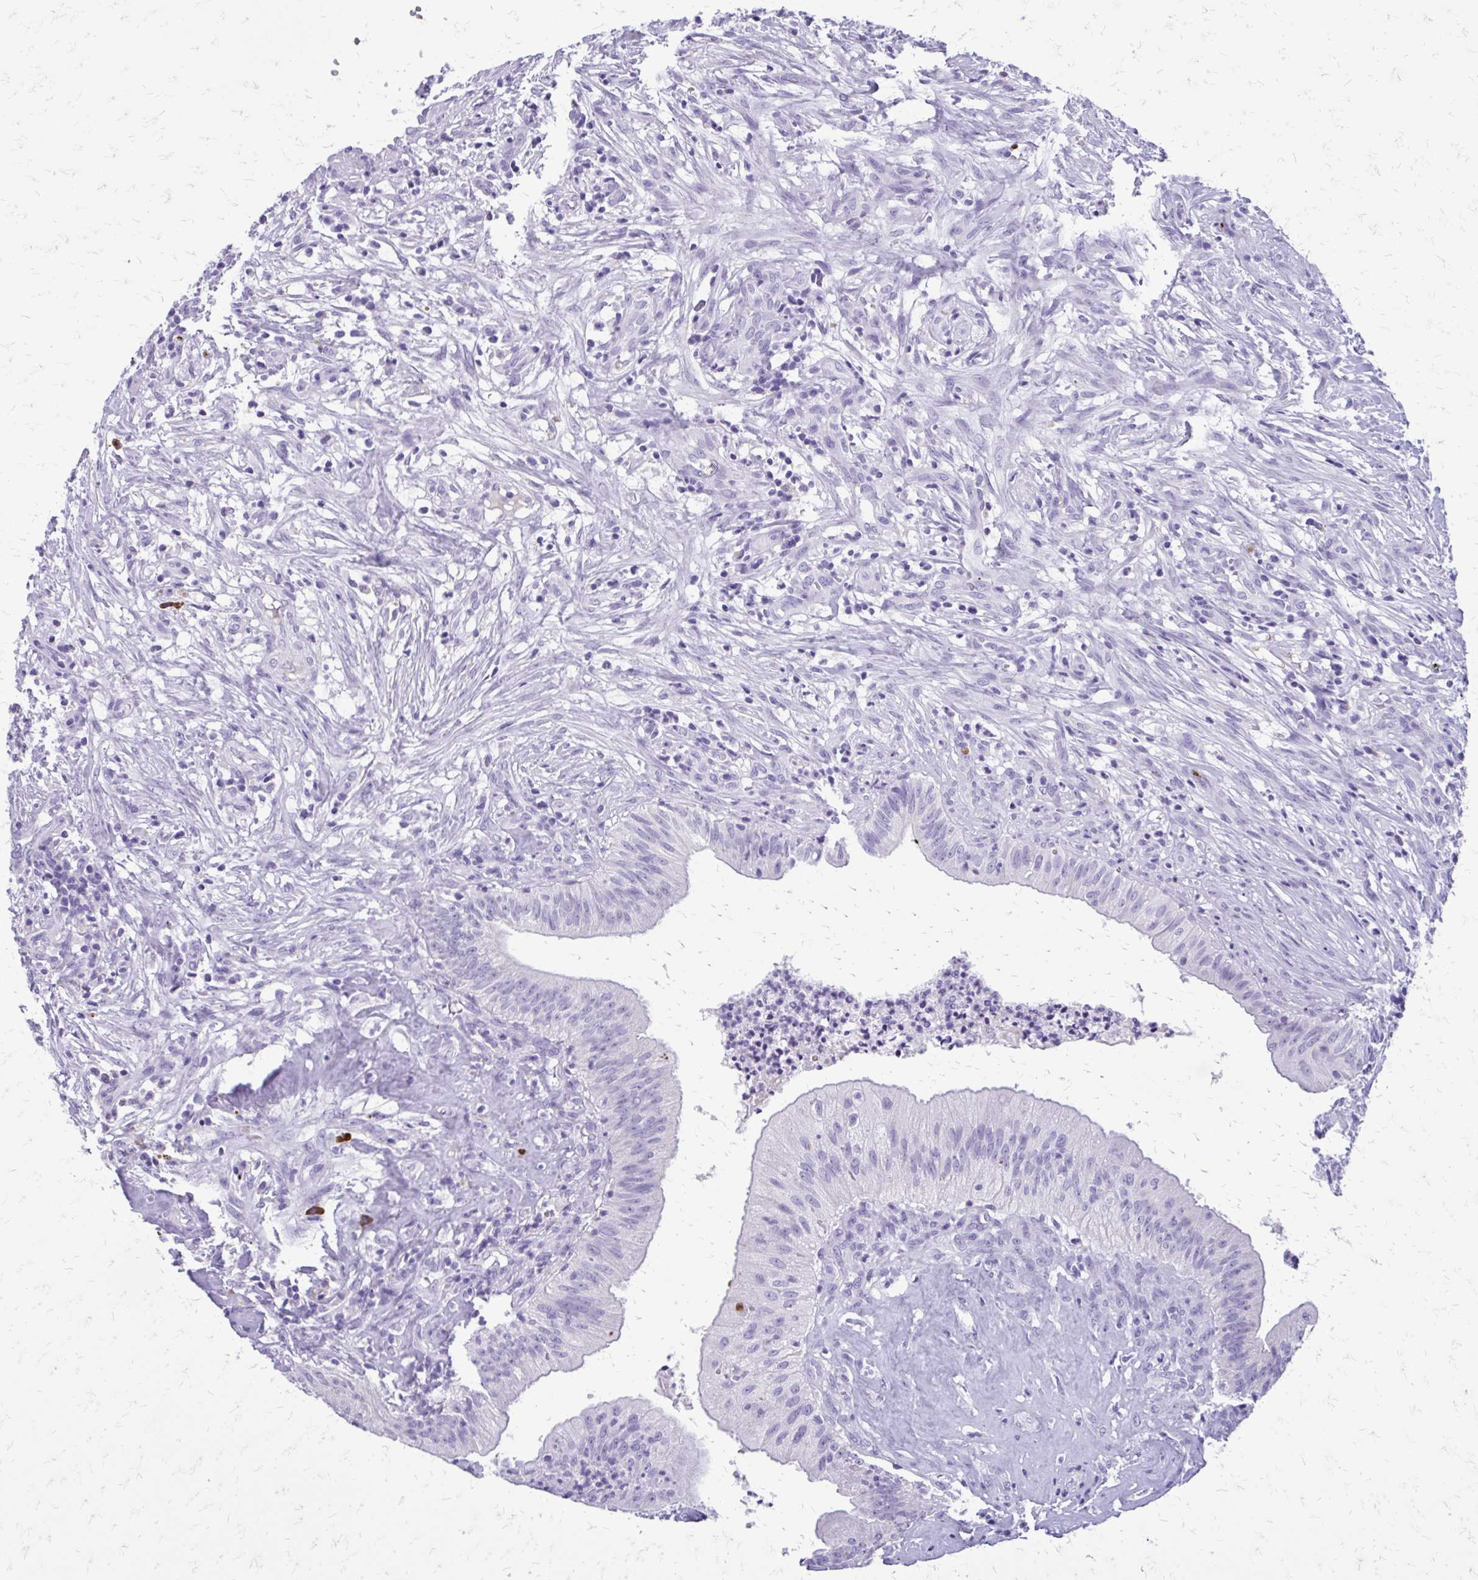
{"staining": {"intensity": "negative", "quantity": "none", "location": "none"}, "tissue": "head and neck cancer", "cell_type": "Tumor cells", "image_type": "cancer", "snomed": [{"axis": "morphology", "description": "Adenocarcinoma, NOS"}, {"axis": "topography", "description": "Head-Neck"}], "caption": "Immunohistochemistry photomicrograph of neoplastic tissue: human adenocarcinoma (head and neck) stained with DAB (3,3'-diaminobenzidine) shows no significant protein expression in tumor cells. The staining is performed using DAB (3,3'-diaminobenzidine) brown chromogen with nuclei counter-stained in using hematoxylin.", "gene": "SATL1", "patient": {"sex": "male", "age": 44}}